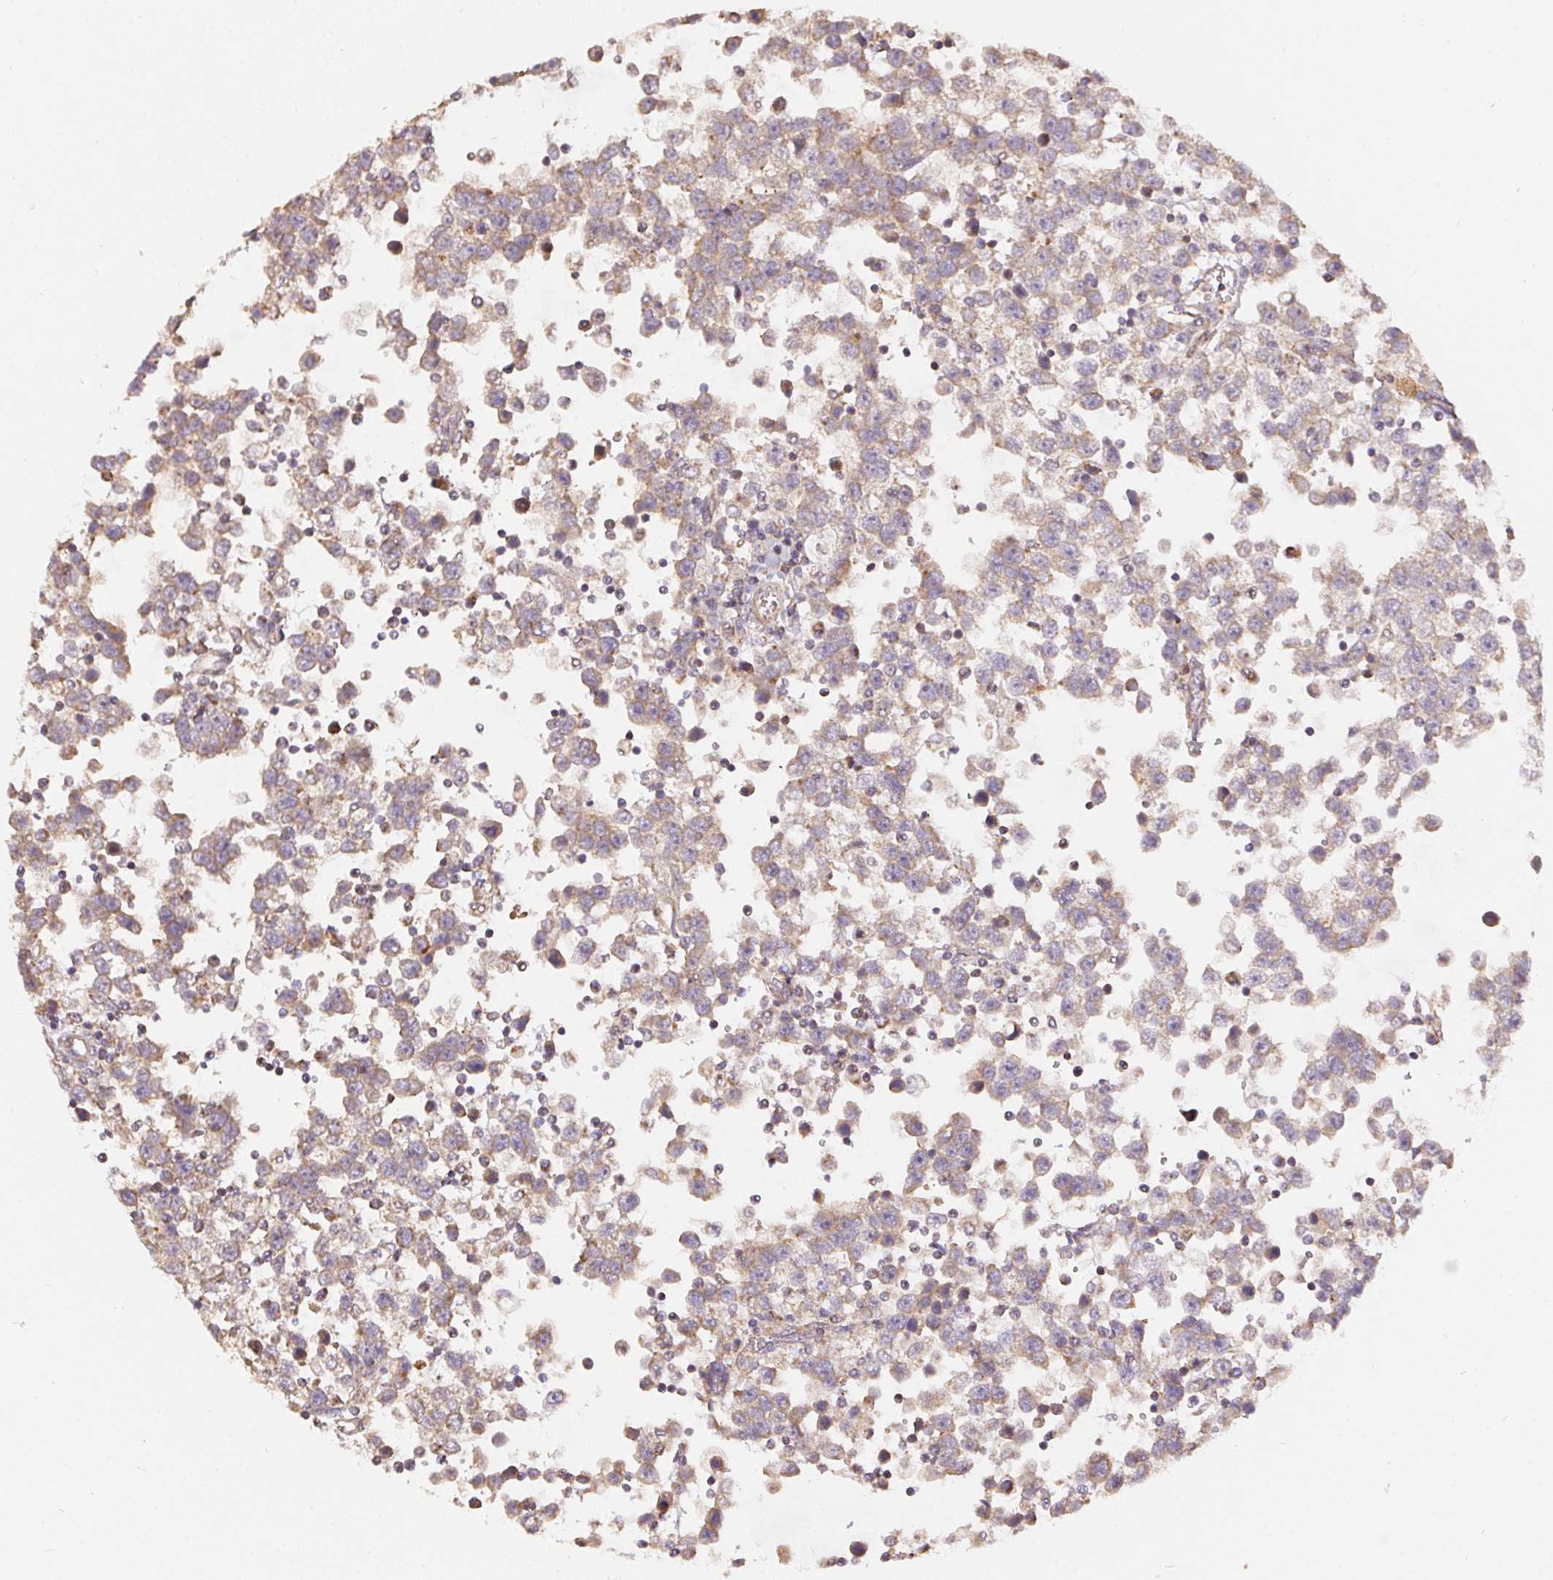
{"staining": {"intensity": "weak", "quantity": ">75%", "location": "cytoplasmic/membranous"}, "tissue": "testis cancer", "cell_type": "Tumor cells", "image_type": "cancer", "snomed": [{"axis": "morphology", "description": "Seminoma, NOS"}, {"axis": "topography", "description": "Testis"}], "caption": "A low amount of weak cytoplasmic/membranous positivity is seen in approximately >75% of tumor cells in testis cancer (seminoma) tissue.", "gene": "REV3L", "patient": {"sex": "male", "age": 34}}